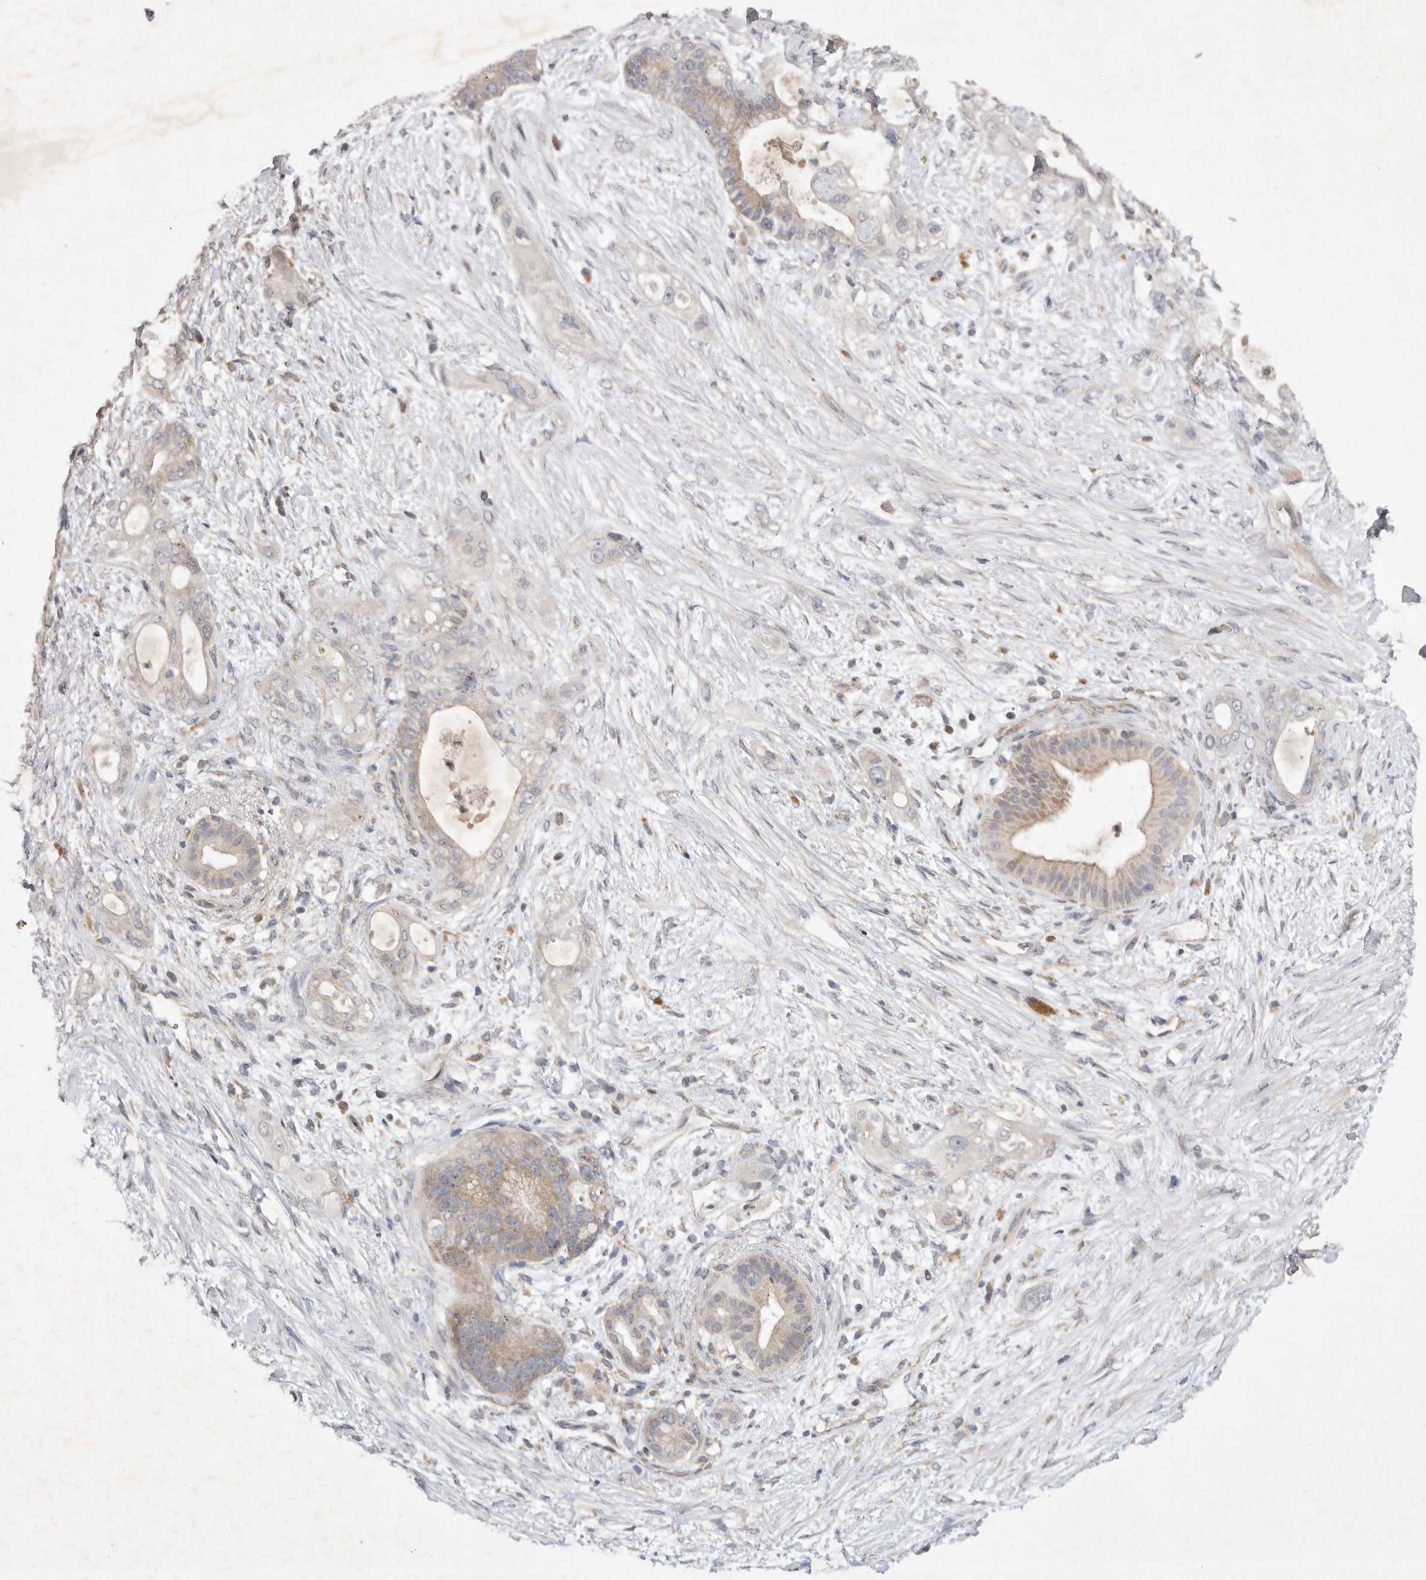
{"staining": {"intensity": "moderate", "quantity": "25%-75%", "location": "cytoplasmic/membranous"}, "tissue": "pancreatic cancer", "cell_type": "Tumor cells", "image_type": "cancer", "snomed": [{"axis": "morphology", "description": "Adenocarcinoma, NOS"}, {"axis": "topography", "description": "Pancreas"}], "caption": "Protein analysis of pancreatic adenocarcinoma tissue reveals moderate cytoplasmic/membranous staining in approximately 25%-75% of tumor cells.", "gene": "EDEM3", "patient": {"sex": "male", "age": 53}}